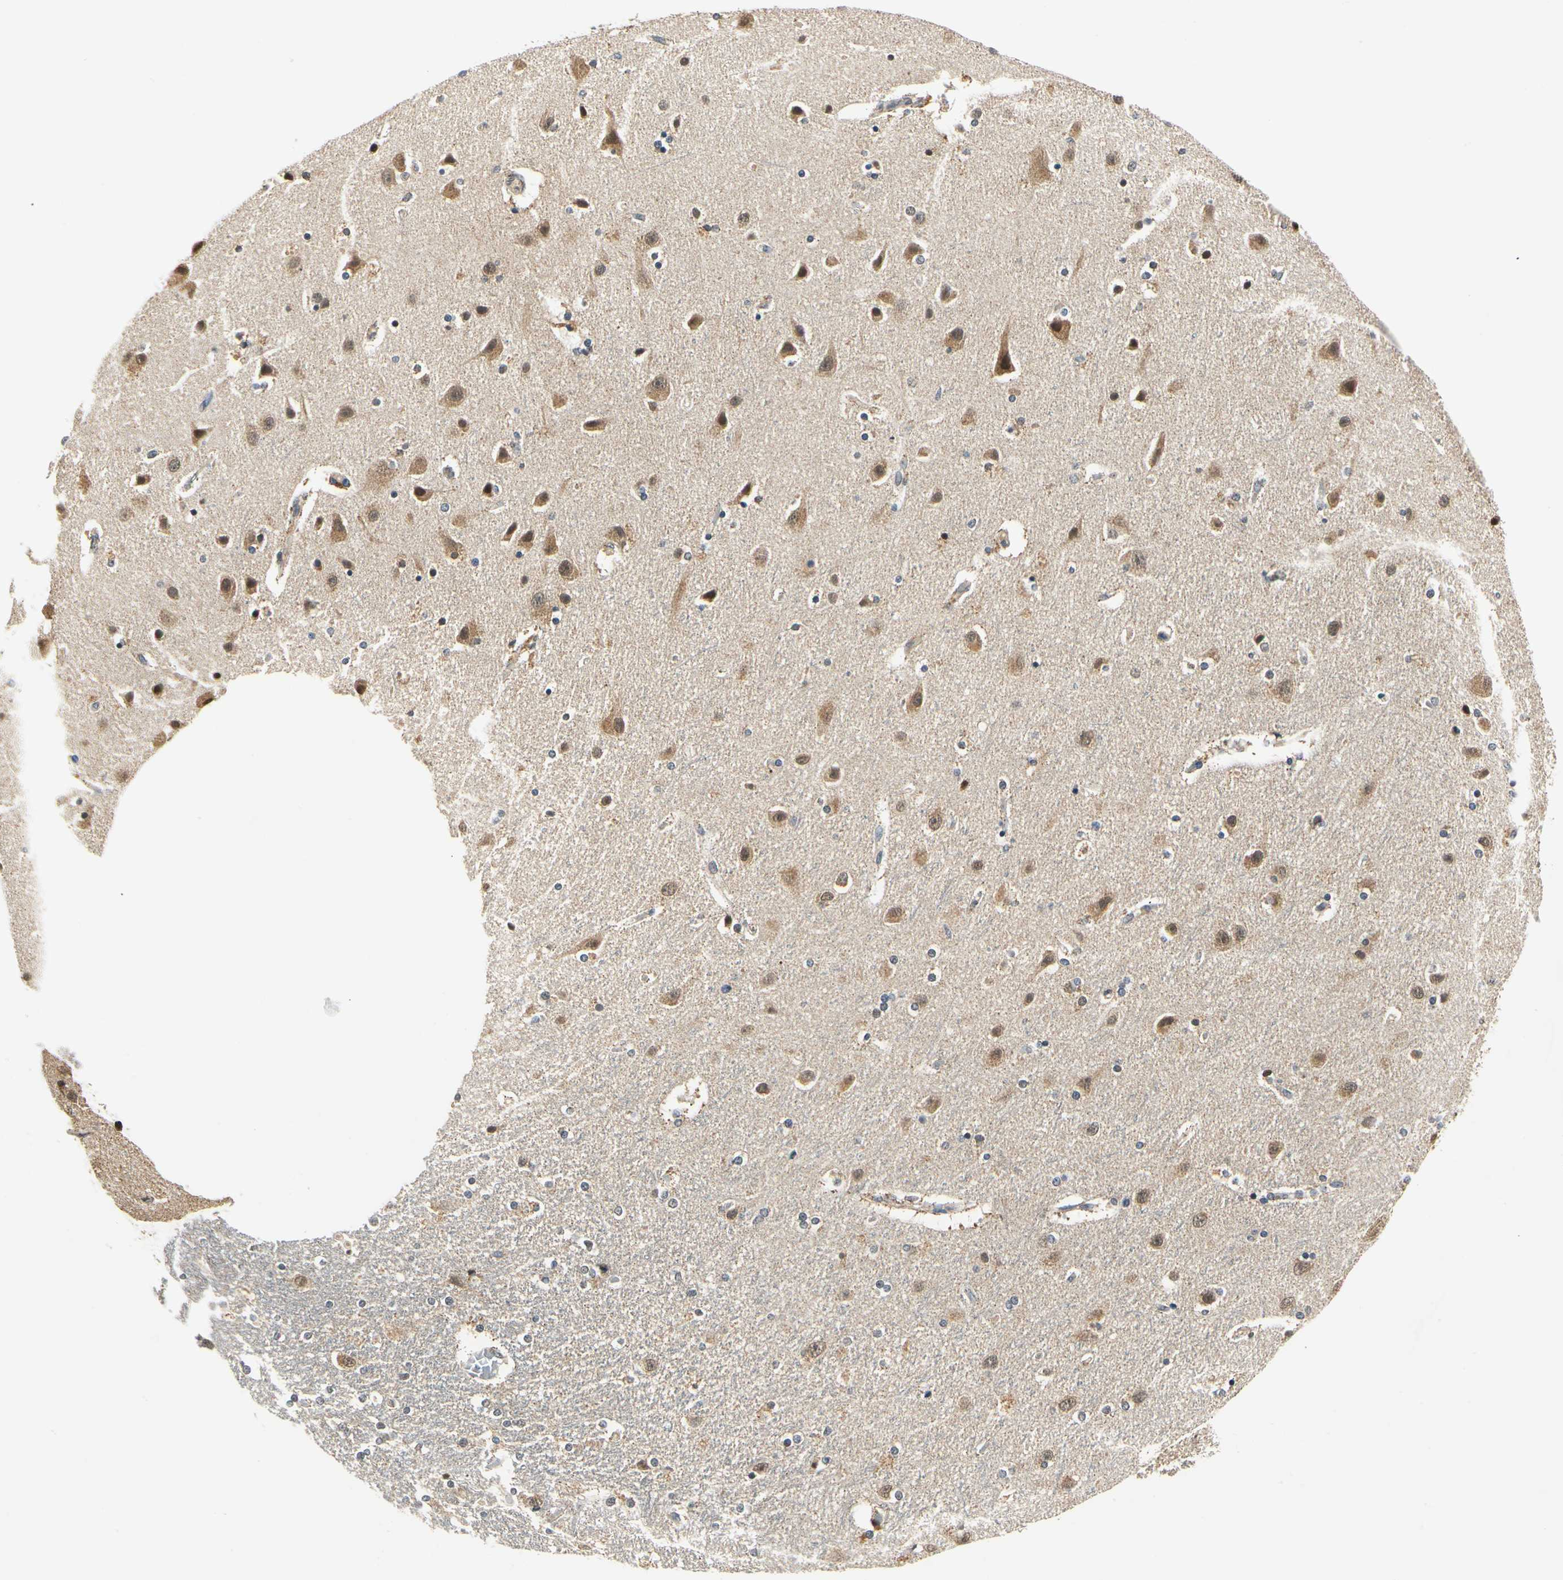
{"staining": {"intensity": "weak", "quantity": "<25%", "location": "cytoplasmic/membranous"}, "tissue": "caudate", "cell_type": "Glial cells", "image_type": "normal", "snomed": [{"axis": "morphology", "description": "Normal tissue, NOS"}, {"axis": "topography", "description": "Lateral ventricle wall"}], "caption": "Immunohistochemistry of normal human caudate exhibits no positivity in glial cells. (DAB (3,3'-diaminobenzidine) immunohistochemistry (IHC) visualized using brightfield microscopy, high magnification).", "gene": "PDK2", "patient": {"sex": "female", "age": 54}}